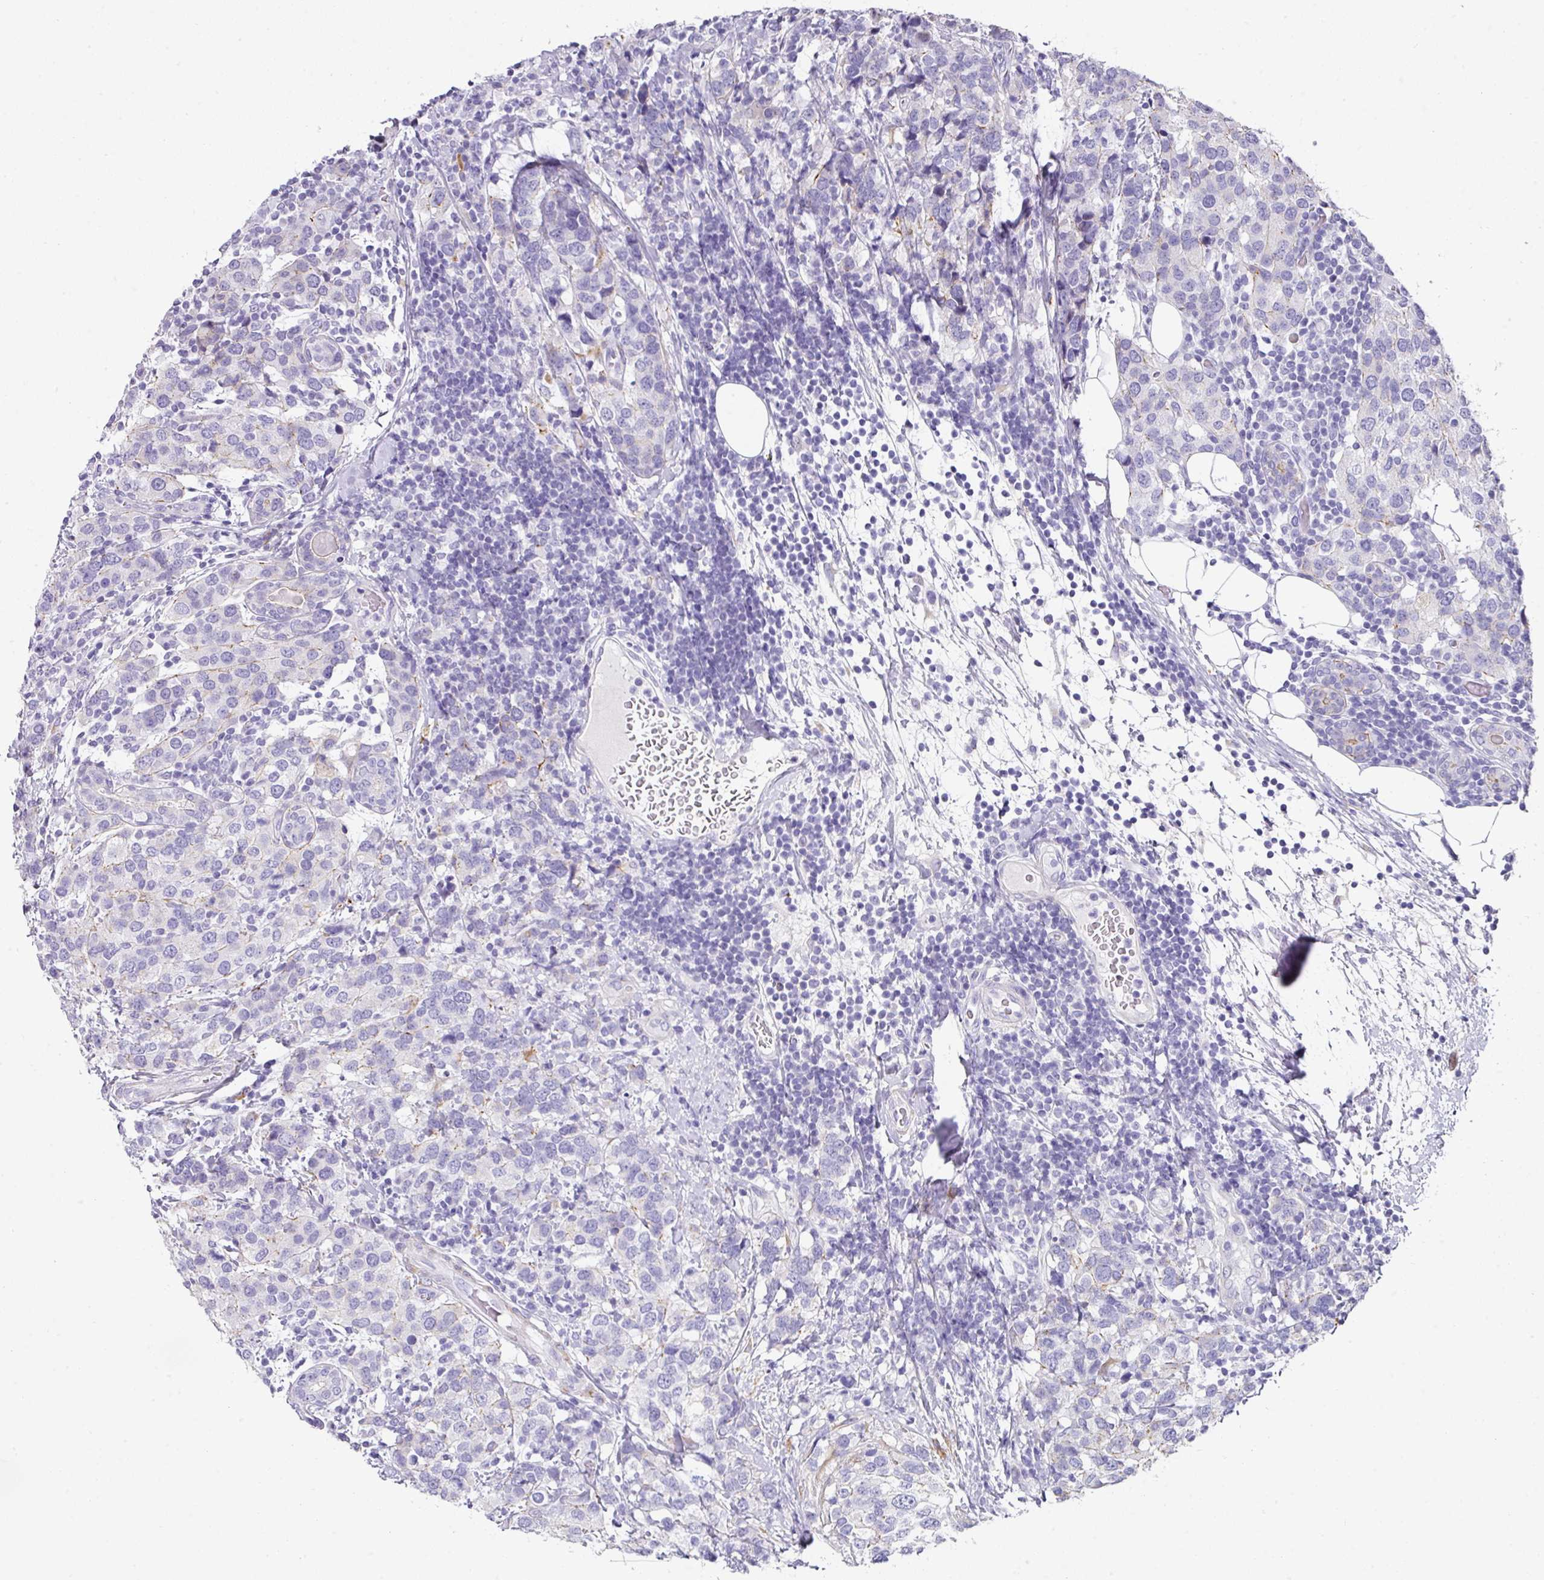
{"staining": {"intensity": "negative", "quantity": "none", "location": "none"}, "tissue": "breast cancer", "cell_type": "Tumor cells", "image_type": "cancer", "snomed": [{"axis": "morphology", "description": "Lobular carcinoma"}, {"axis": "topography", "description": "Breast"}], "caption": "Immunohistochemistry photomicrograph of neoplastic tissue: lobular carcinoma (breast) stained with DAB (3,3'-diaminobenzidine) displays no significant protein positivity in tumor cells.", "gene": "ANKRD29", "patient": {"sex": "female", "age": 59}}